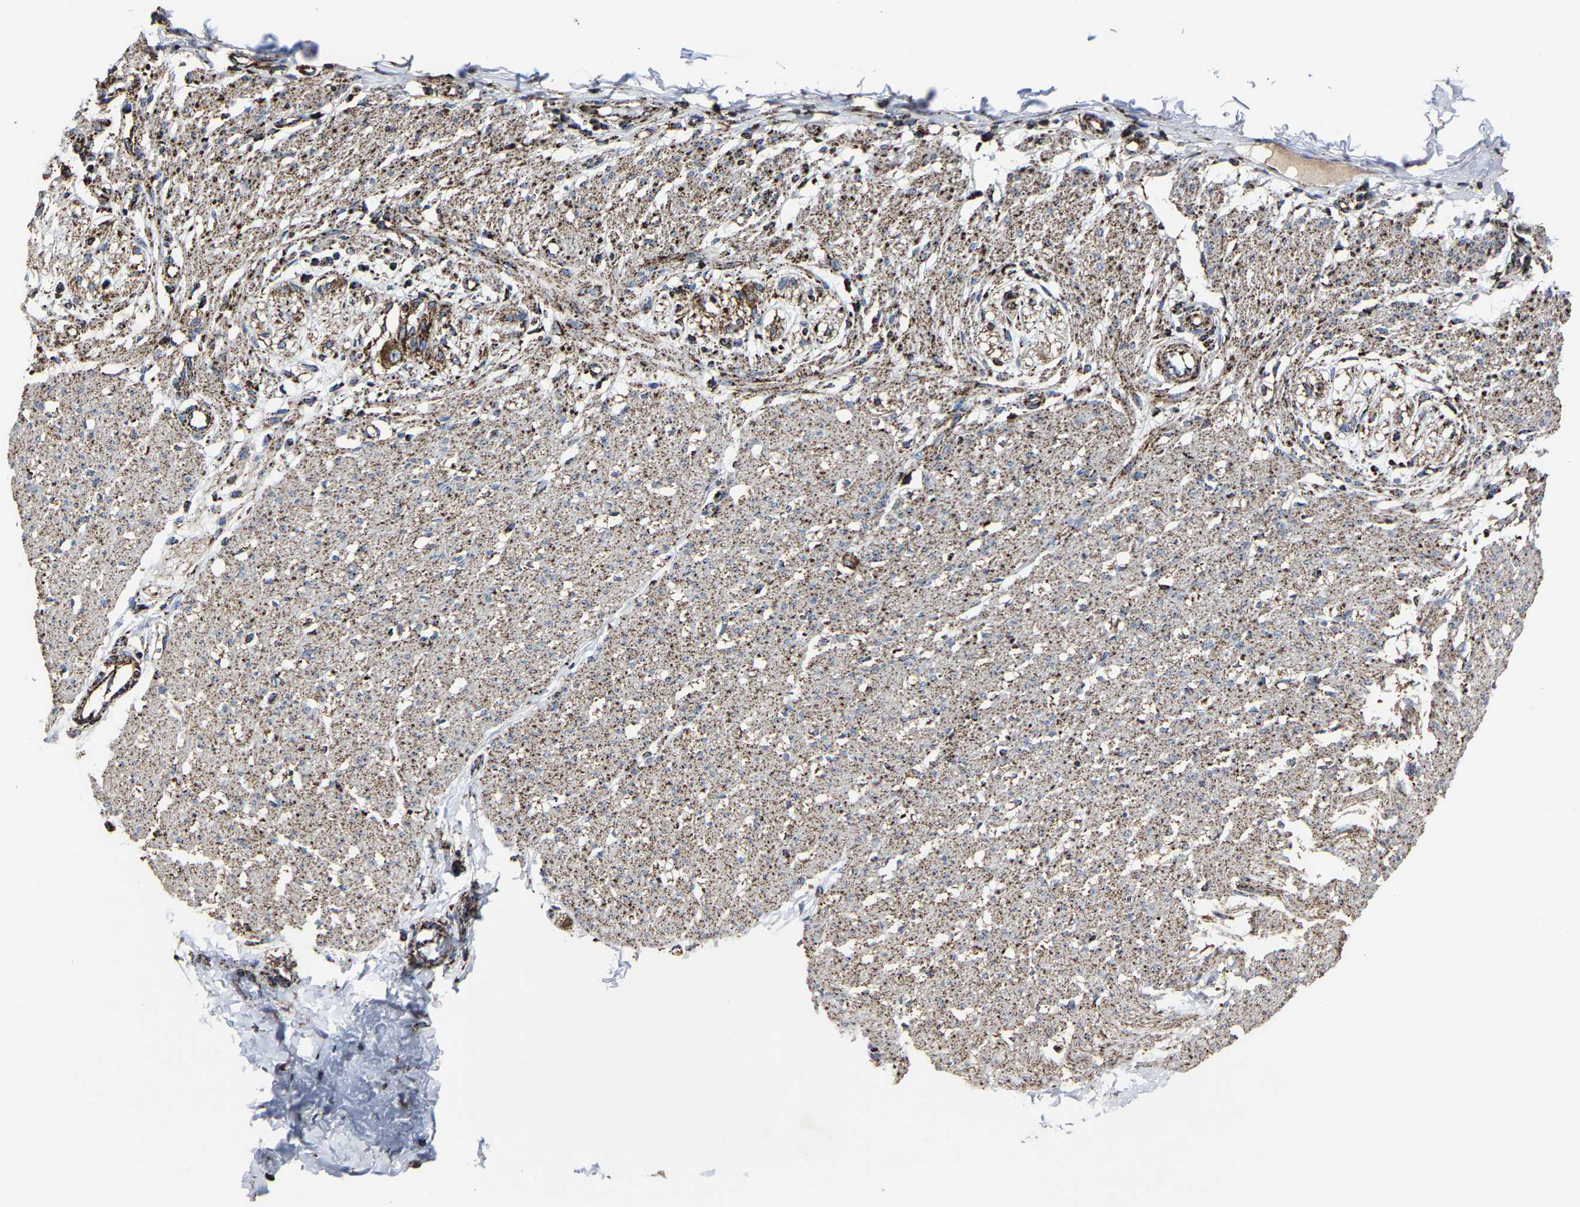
{"staining": {"intensity": "moderate", "quantity": "25%-75%", "location": "cytoplasmic/membranous"}, "tissue": "smooth muscle", "cell_type": "Smooth muscle cells", "image_type": "normal", "snomed": [{"axis": "morphology", "description": "Normal tissue, NOS"}, {"axis": "morphology", "description": "Adenocarcinoma, NOS"}, {"axis": "topography", "description": "Colon"}, {"axis": "topography", "description": "Peripheral nerve tissue"}], "caption": "Immunohistochemical staining of unremarkable smooth muscle shows moderate cytoplasmic/membranous protein expression in approximately 25%-75% of smooth muscle cells. The staining was performed using DAB, with brown indicating positive protein expression. Nuclei are stained blue with hematoxylin.", "gene": "NDUFV3", "patient": {"sex": "male", "age": 14}}